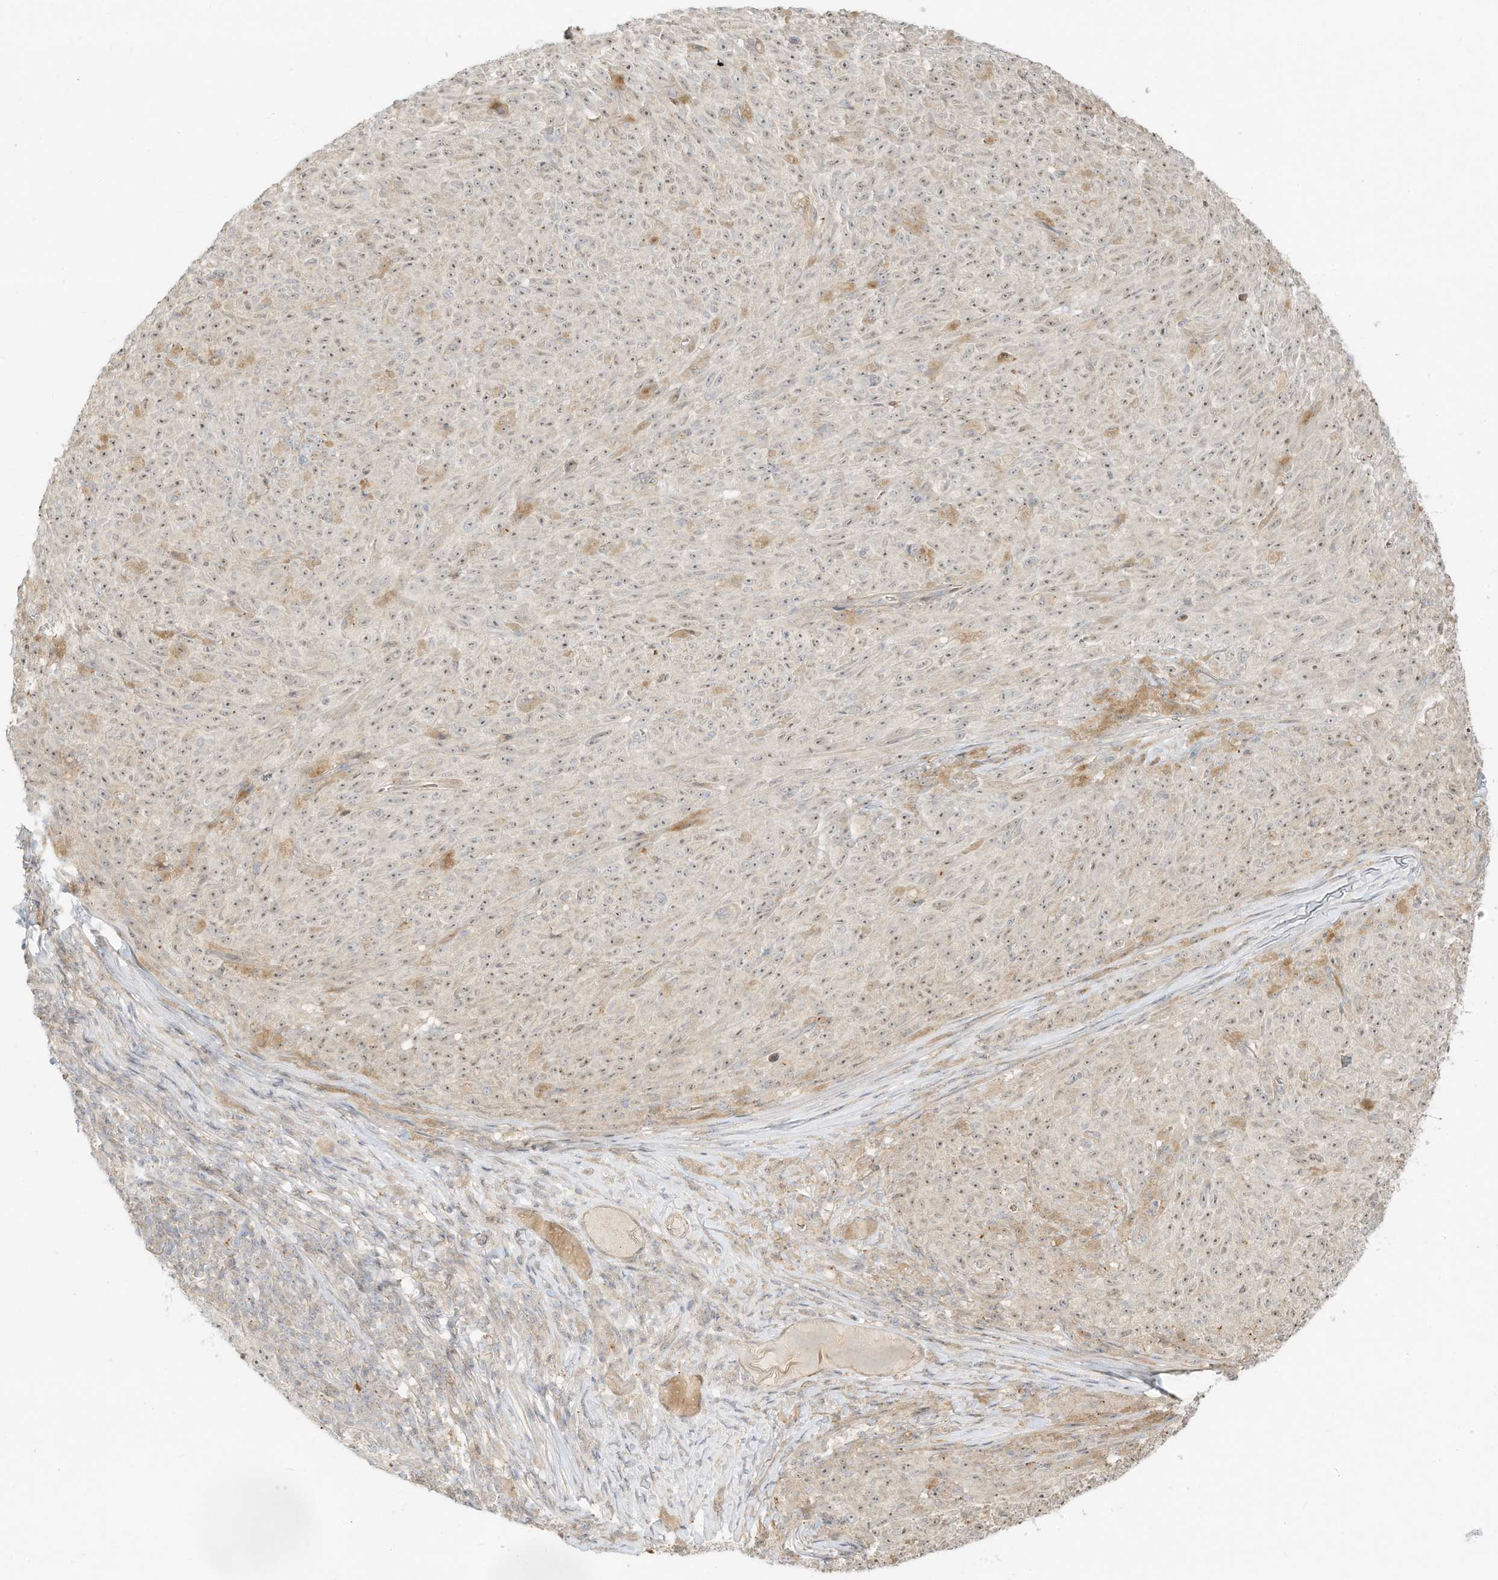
{"staining": {"intensity": "weak", "quantity": "25%-75%", "location": "nuclear"}, "tissue": "melanoma", "cell_type": "Tumor cells", "image_type": "cancer", "snomed": [{"axis": "morphology", "description": "Malignant melanoma, NOS"}, {"axis": "topography", "description": "Skin"}], "caption": "Immunohistochemistry (IHC) of melanoma exhibits low levels of weak nuclear staining in approximately 25%-75% of tumor cells.", "gene": "OFD1", "patient": {"sex": "female", "age": 82}}